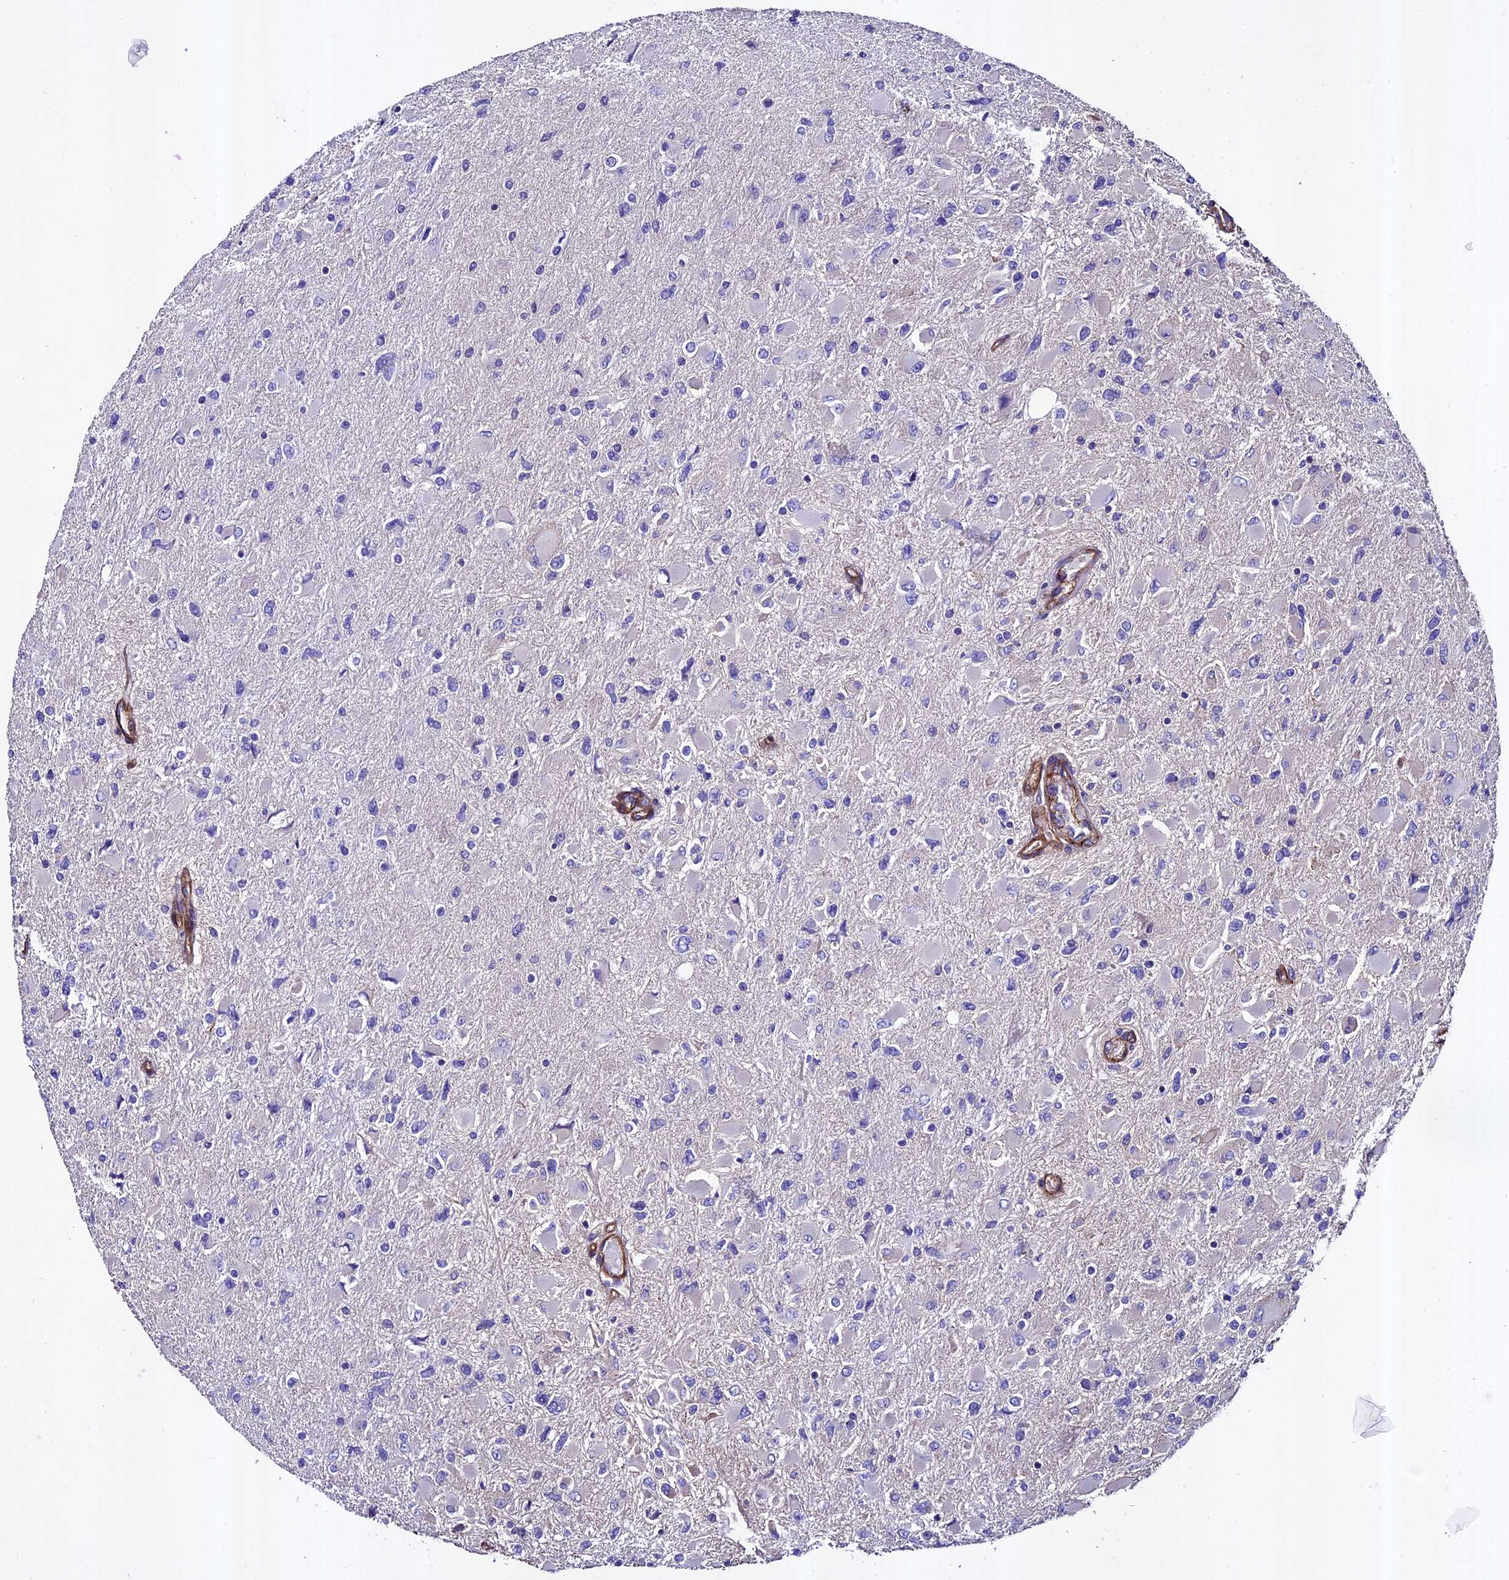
{"staining": {"intensity": "negative", "quantity": "none", "location": "none"}, "tissue": "glioma", "cell_type": "Tumor cells", "image_type": "cancer", "snomed": [{"axis": "morphology", "description": "Glioma, malignant, High grade"}, {"axis": "topography", "description": "Cerebral cortex"}], "caption": "Immunohistochemical staining of human malignant glioma (high-grade) exhibits no significant positivity in tumor cells.", "gene": "EVA1B", "patient": {"sex": "female", "age": 36}}